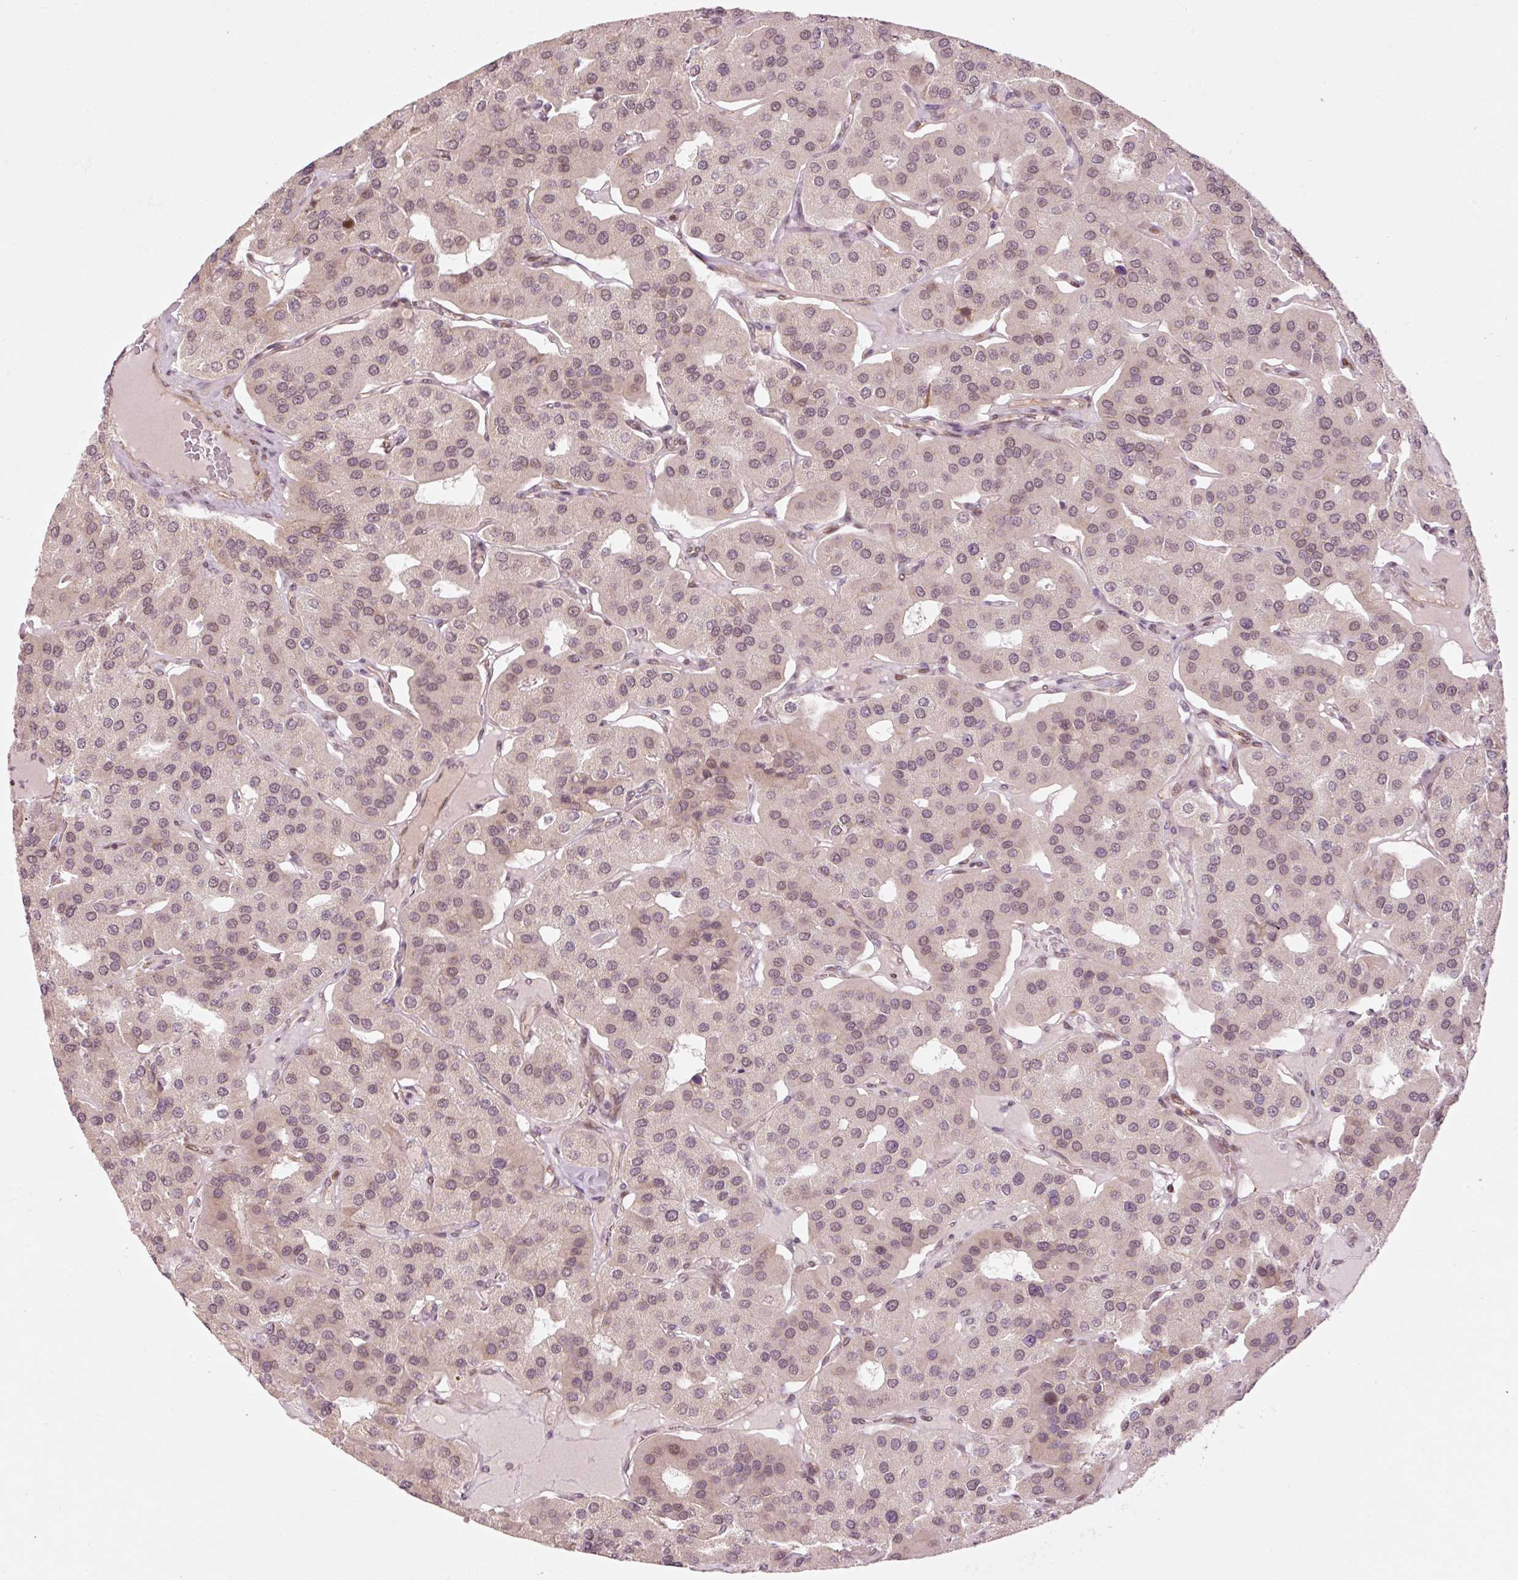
{"staining": {"intensity": "weak", "quantity": ">75%", "location": "nuclear"}, "tissue": "parathyroid gland", "cell_type": "Glandular cells", "image_type": "normal", "snomed": [{"axis": "morphology", "description": "Normal tissue, NOS"}, {"axis": "morphology", "description": "Adenoma, NOS"}, {"axis": "topography", "description": "Parathyroid gland"}], "caption": "DAB (3,3'-diaminobenzidine) immunohistochemical staining of normal human parathyroid gland reveals weak nuclear protein positivity in approximately >75% of glandular cells. The protein is stained brown, and the nuclei are stained in blue (DAB IHC with brightfield microscopy, high magnification).", "gene": "ANKRD20A1", "patient": {"sex": "female", "age": 86}}